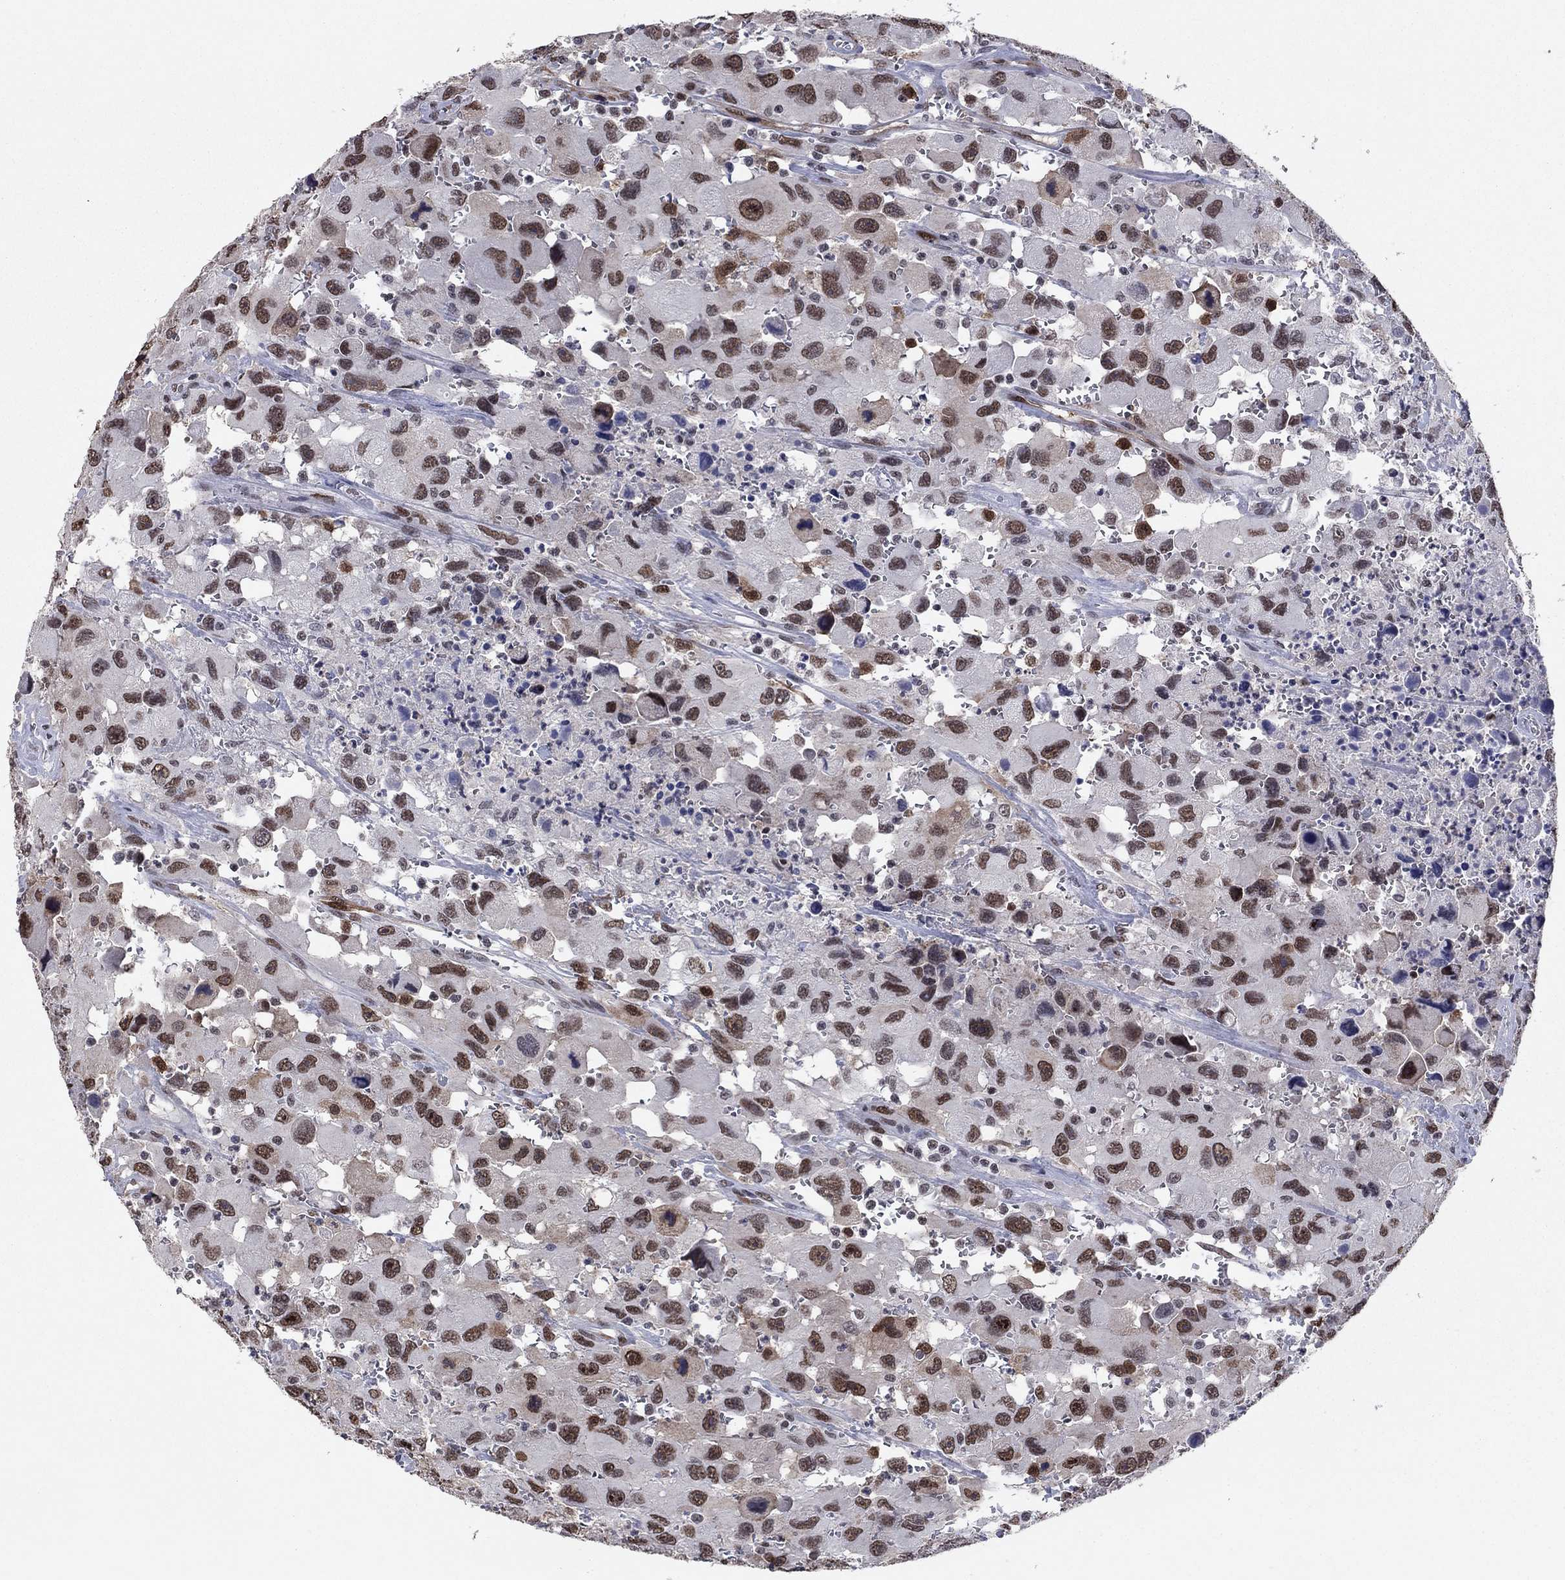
{"staining": {"intensity": "strong", "quantity": "25%-75%", "location": "nuclear"}, "tissue": "head and neck cancer", "cell_type": "Tumor cells", "image_type": "cancer", "snomed": [{"axis": "morphology", "description": "Squamous cell carcinoma, NOS"}, {"axis": "morphology", "description": "Squamous cell carcinoma, metastatic, NOS"}, {"axis": "topography", "description": "Oral tissue"}, {"axis": "topography", "description": "Head-Neck"}], "caption": "Strong nuclear staining for a protein is appreciated in about 25%-75% of tumor cells of head and neck cancer (metastatic squamous cell carcinoma) using immunohistochemistry (IHC).", "gene": "TYMS", "patient": {"sex": "female", "age": 85}}